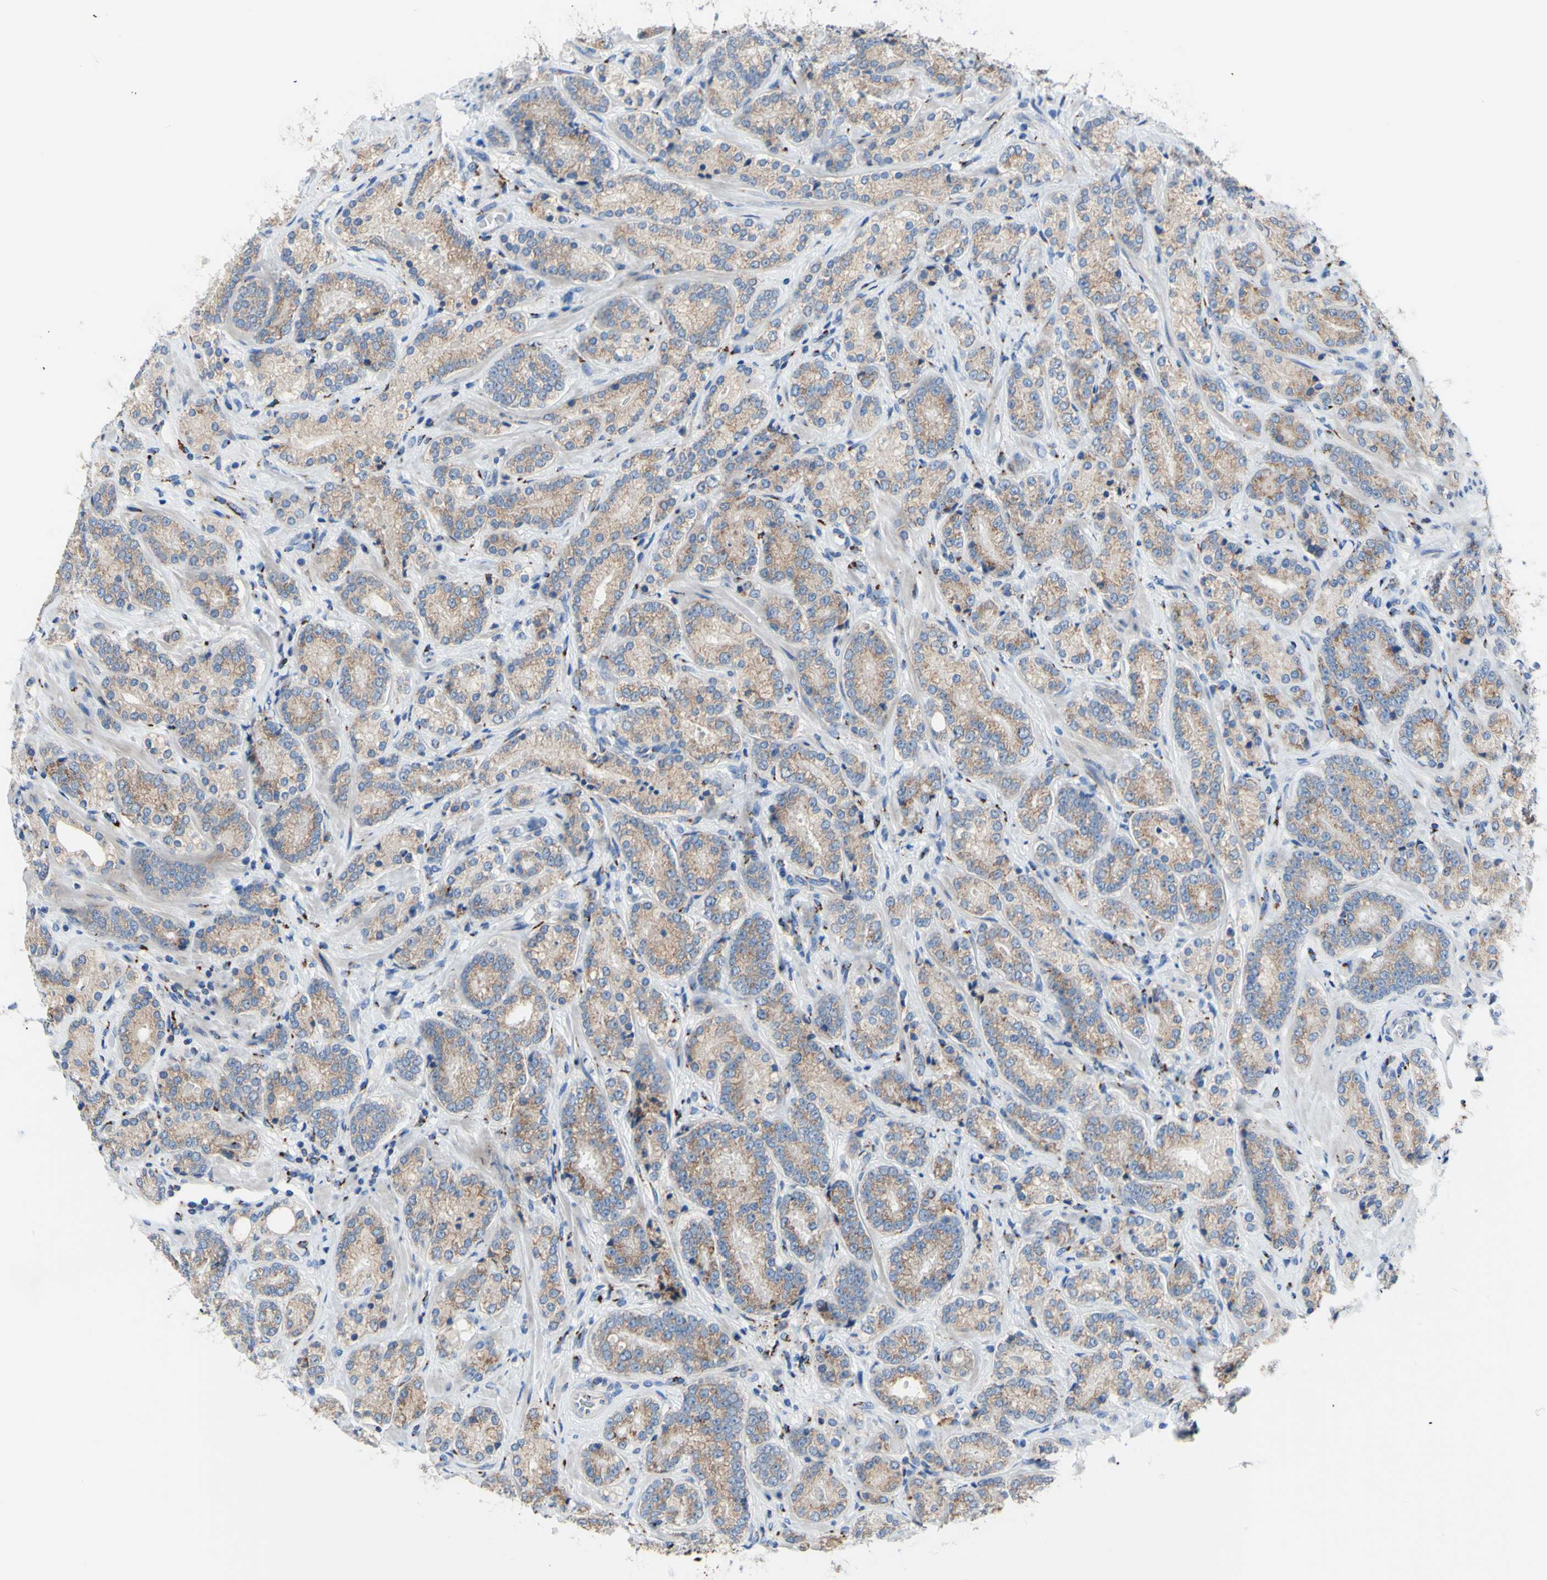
{"staining": {"intensity": "weak", "quantity": ">75%", "location": "cytoplasmic/membranous"}, "tissue": "prostate cancer", "cell_type": "Tumor cells", "image_type": "cancer", "snomed": [{"axis": "morphology", "description": "Adenocarcinoma, High grade"}, {"axis": "topography", "description": "Prostate"}], "caption": "Immunohistochemistry histopathology image of neoplastic tissue: human prostate cancer stained using immunohistochemistry (IHC) demonstrates low levels of weak protein expression localized specifically in the cytoplasmic/membranous of tumor cells, appearing as a cytoplasmic/membranous brown color.", "gene": "GALNT2", "patient": {"sex": "male", "age": 61}}